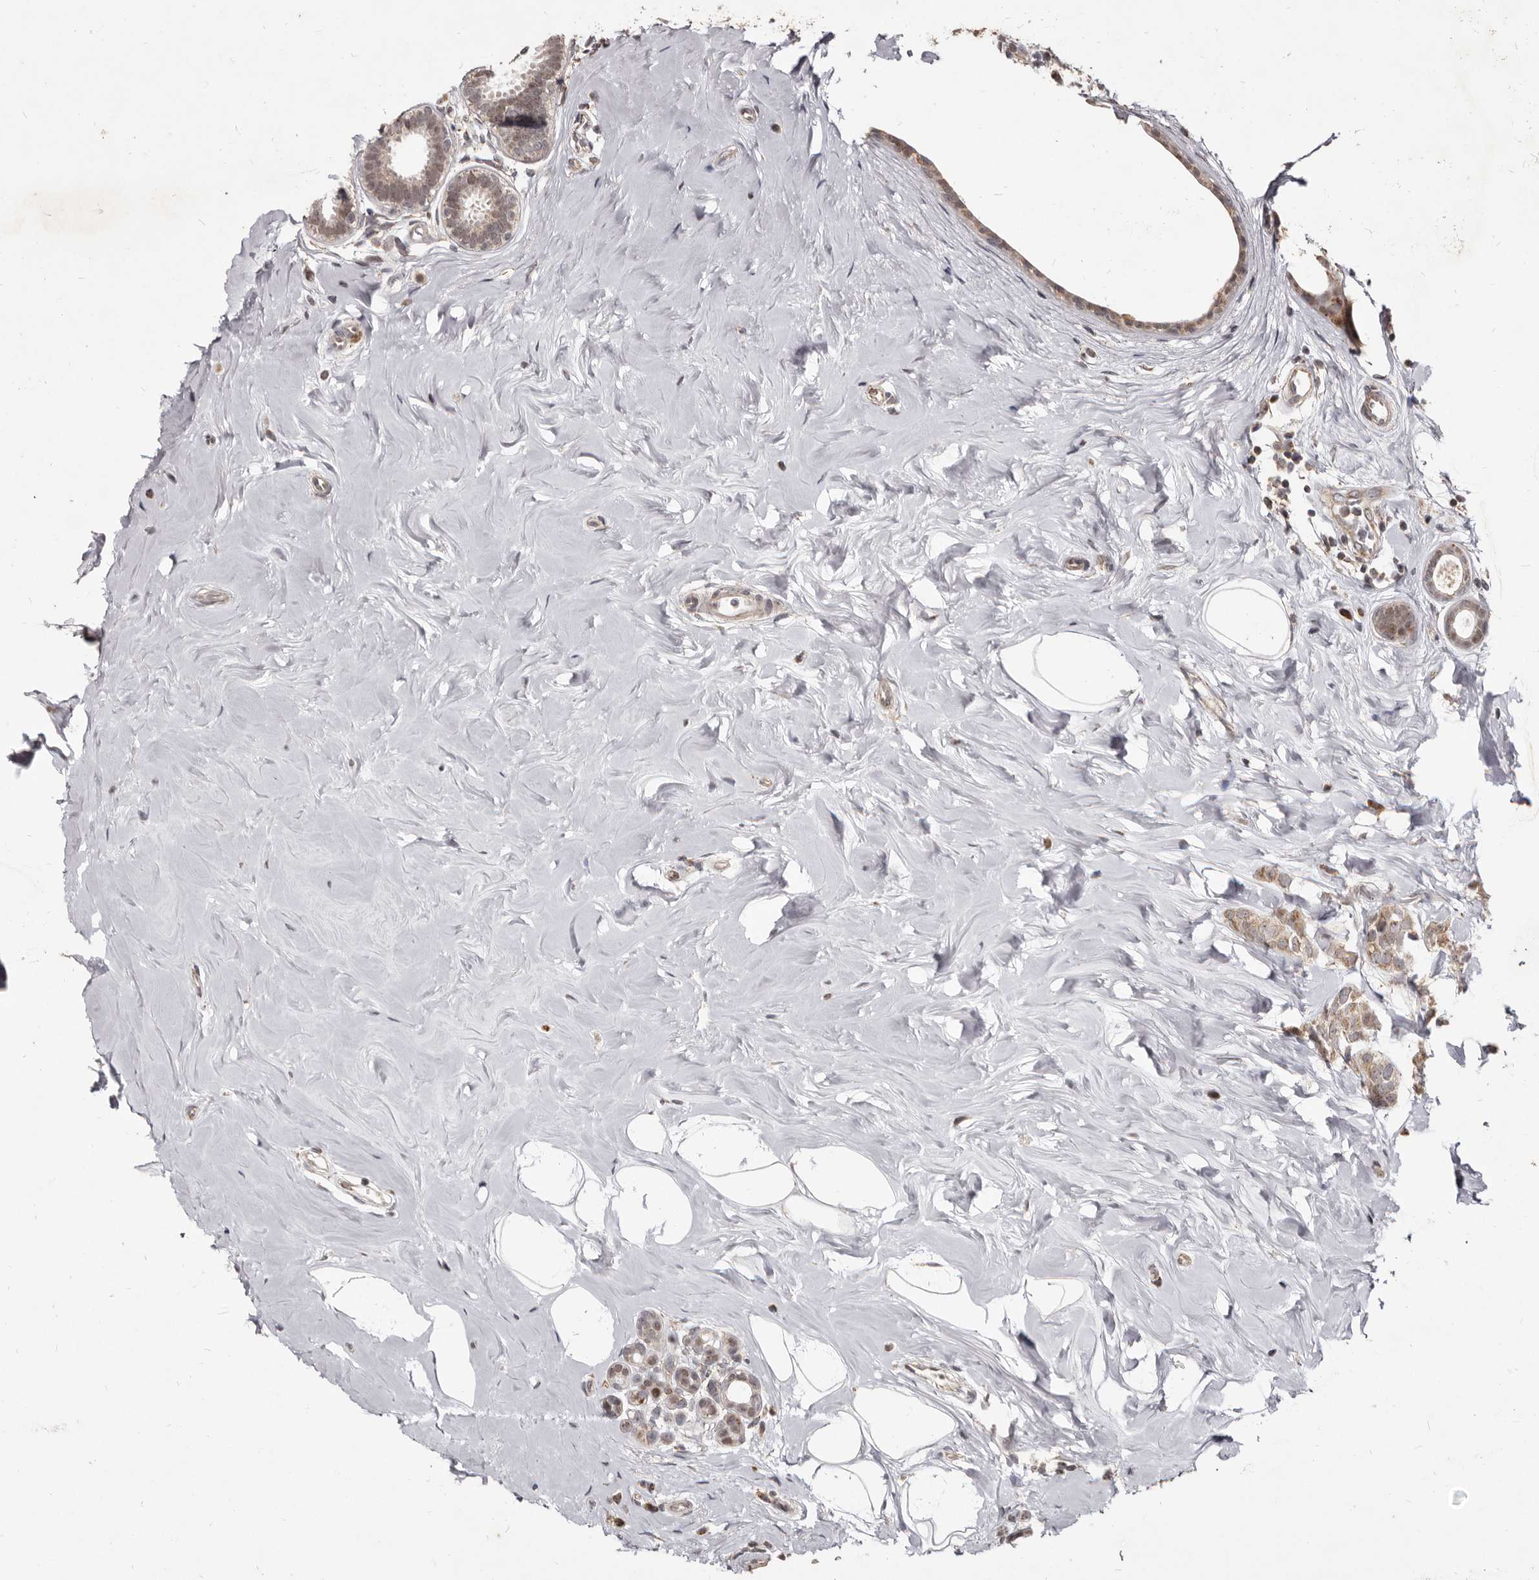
{"staining": {"intensity": "weak", "quantity": "25%-75%", "location": "cytoplasmic/membranous"}, "tissue": "breast cancer", "cell_type": "Tumor cells", "image_type": "cancer", "snomed": [{"axis": "morphology", "description": "Lobular carcinoma"}, {"axis": "topography", "description": "Breast"}], "caption": "Protein staining by immunohistochemistry displays weak cytoplasmic/membranous positivity in approximately 25%-75% of tumor cells in breast cancer (lobular carcinoma).", "gene": "THUMPD1", "patient": {"sex": "female", "age": 47}}